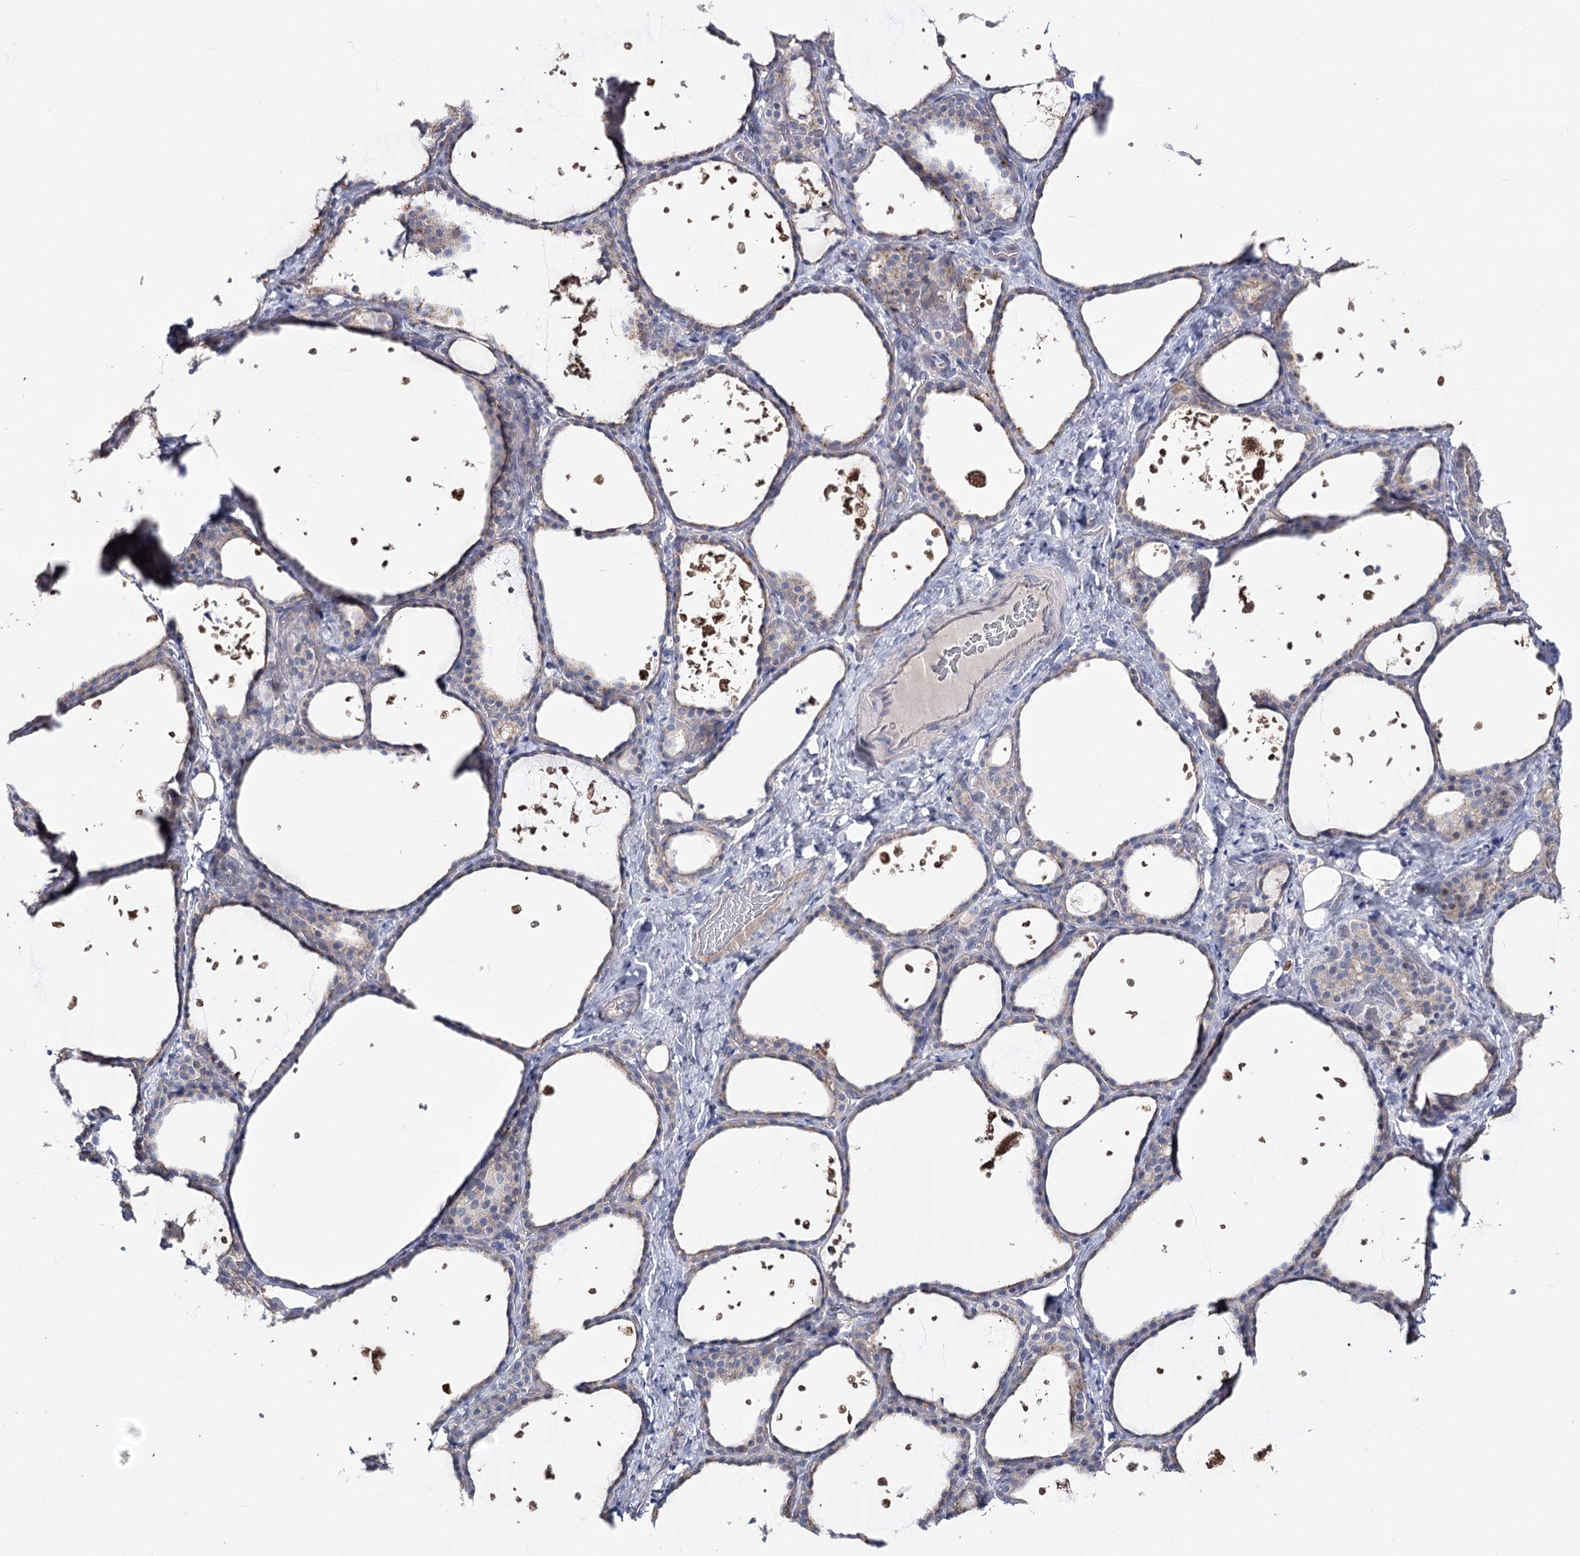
{"staining": {"intensity": "negative", "quantity": "none", "location": "none"}, "tissue": "thyroid gland", "cell_type": "Glandular cells", "image_type": "normal", "snomed": [{"axis": "morphology", "description": "Normal tissue, NOS"}, {"axis": "topography", "description": "Thyroid gland"}], "caption": "This is a photomicrograph of immunohistochemistry staining of unremarkable thyroid gland, which shows no positivity in glandular cells. (DAB immunohistochemistry visualized using brightfield microscopy, high magnification).", "gene": "AURKC", "patient": {"sex": "female", "age": 44}}